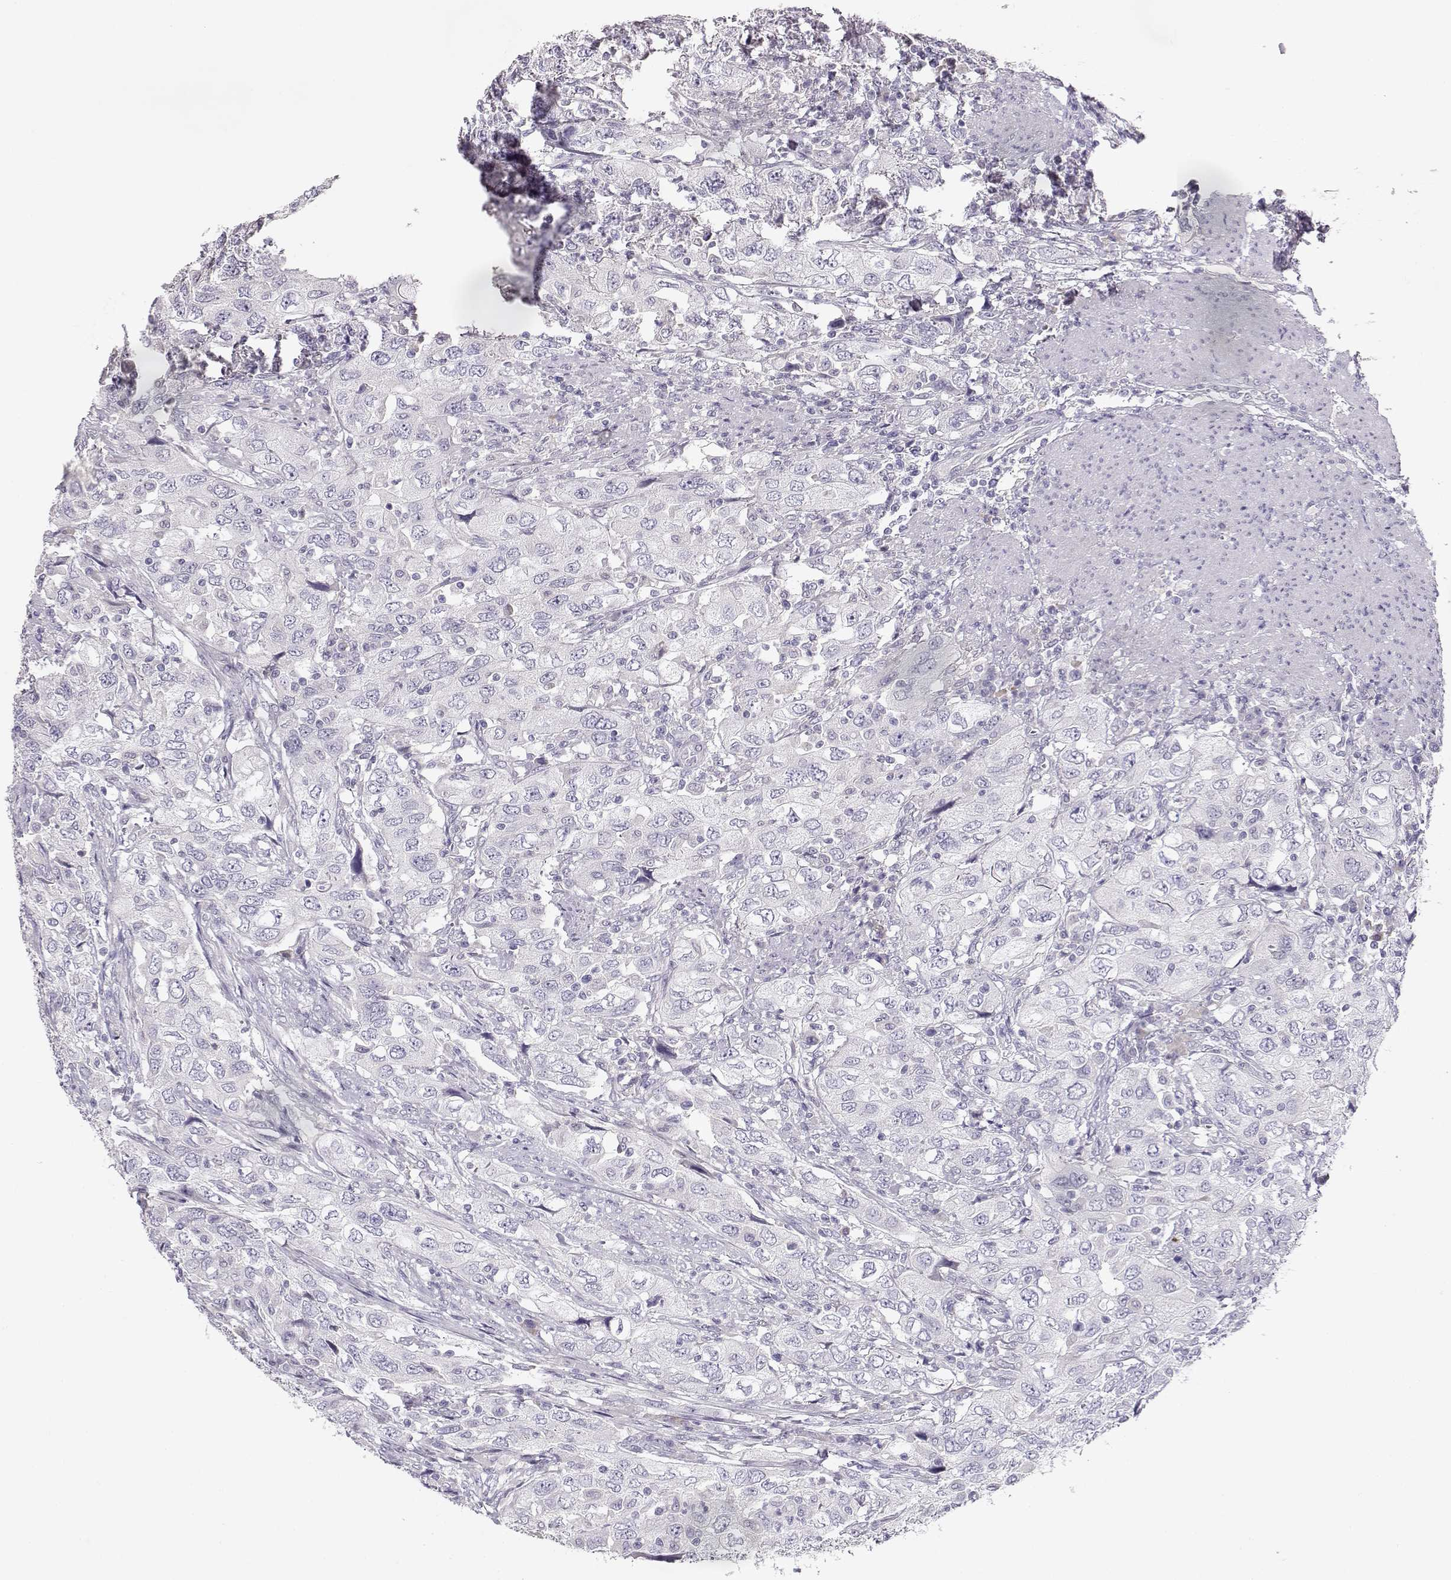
{"staining": {"intensity": "negative", "quantity": "none", "location": "none"}, "tissue": "urothelial cancer", "cell_type": "Tumor cells", "image_type": "cancer", "snomed": [{"axis": "morphology", "description": "Urothelial carcinoma, High grade"}, {"axis": "topography", "description": "Urinary bladder"}], "caption": "Photomicrograph shows no protein expression in tumor cells of urothelial carcinoma (high-grade) tissue. Nuclei are stained in blue.", "gene": "GLIPR1L2", "patient": {"sex": "male", "age": 76}}